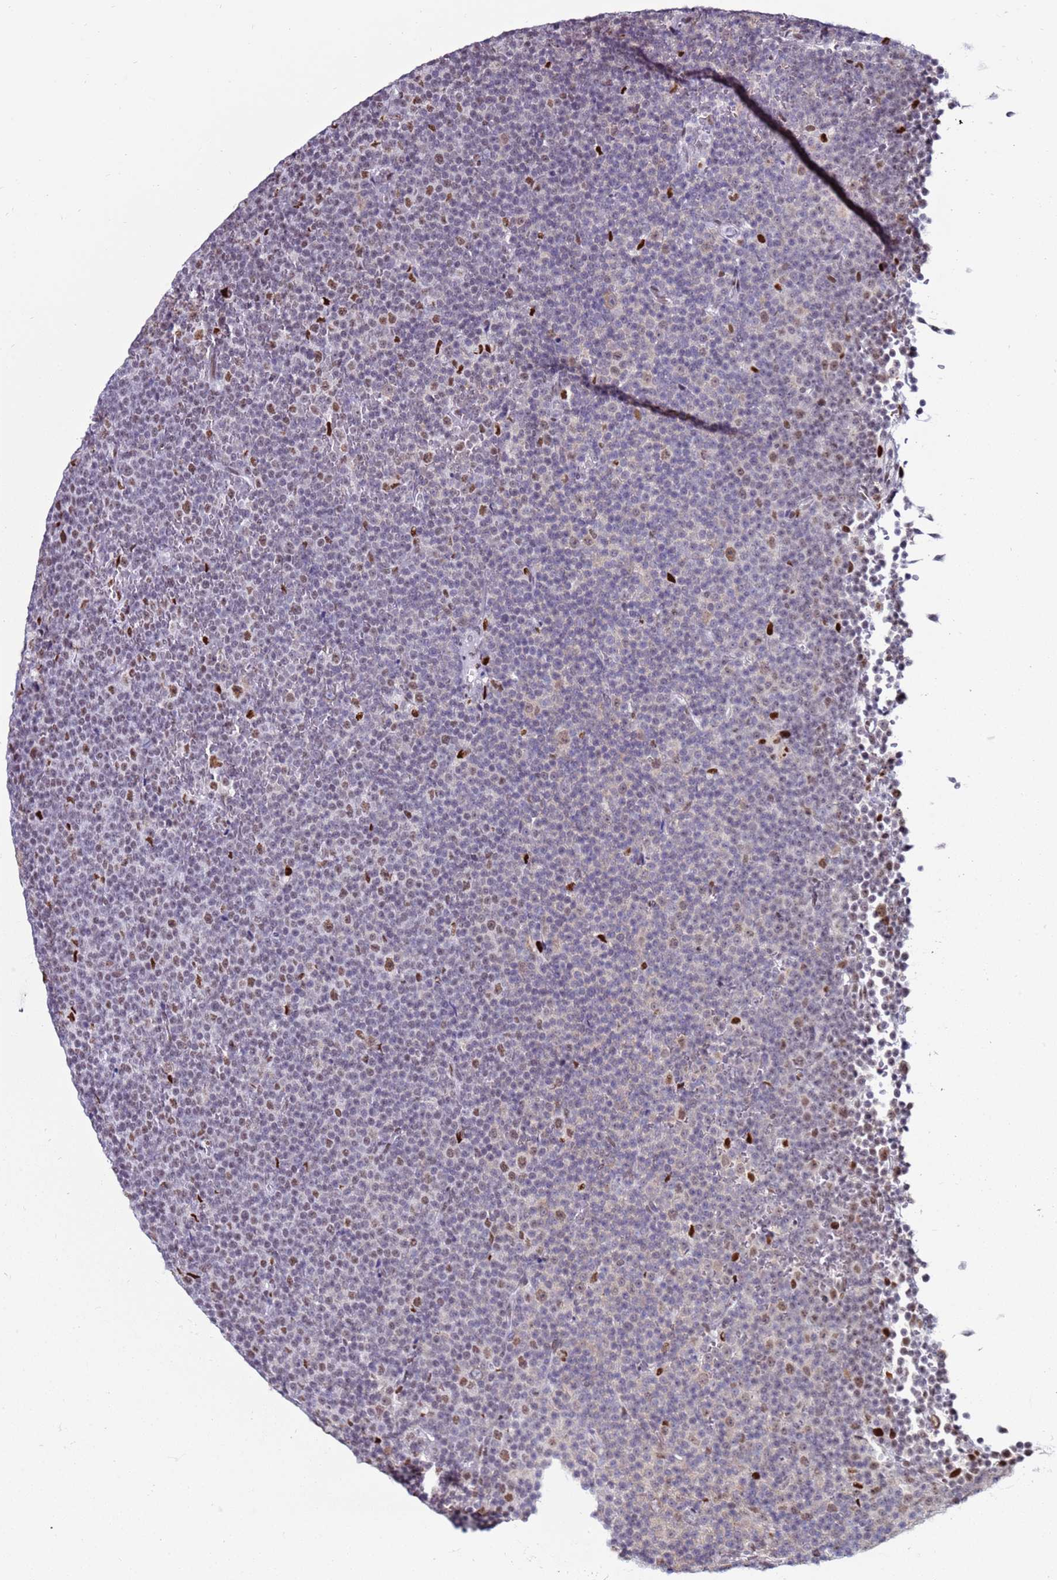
{"staining": {"intensity": "moderate", "quantity": "<25%", "location": "nuclear"}, "tissue": "lymphoma", "cell_type": "Tumor cells", "image_type": "cancer", "snomed": [{"axis": "morphology", "description": "Malignant lymphoma, non-Hodgkin's type, Low grade"}, {"axis": "topography", "description": "Lymph node"}], "caption": "Tumor cells show low levels of moderate nuclear staining in about <25% of cells in human lymphoma. Using DAB (brown) and hematoxylin (blue) stains, captured at high magnification using brightfield microscopy.", "gene": "KPNA4", "patient": {"sex": "female", "age": 67}}